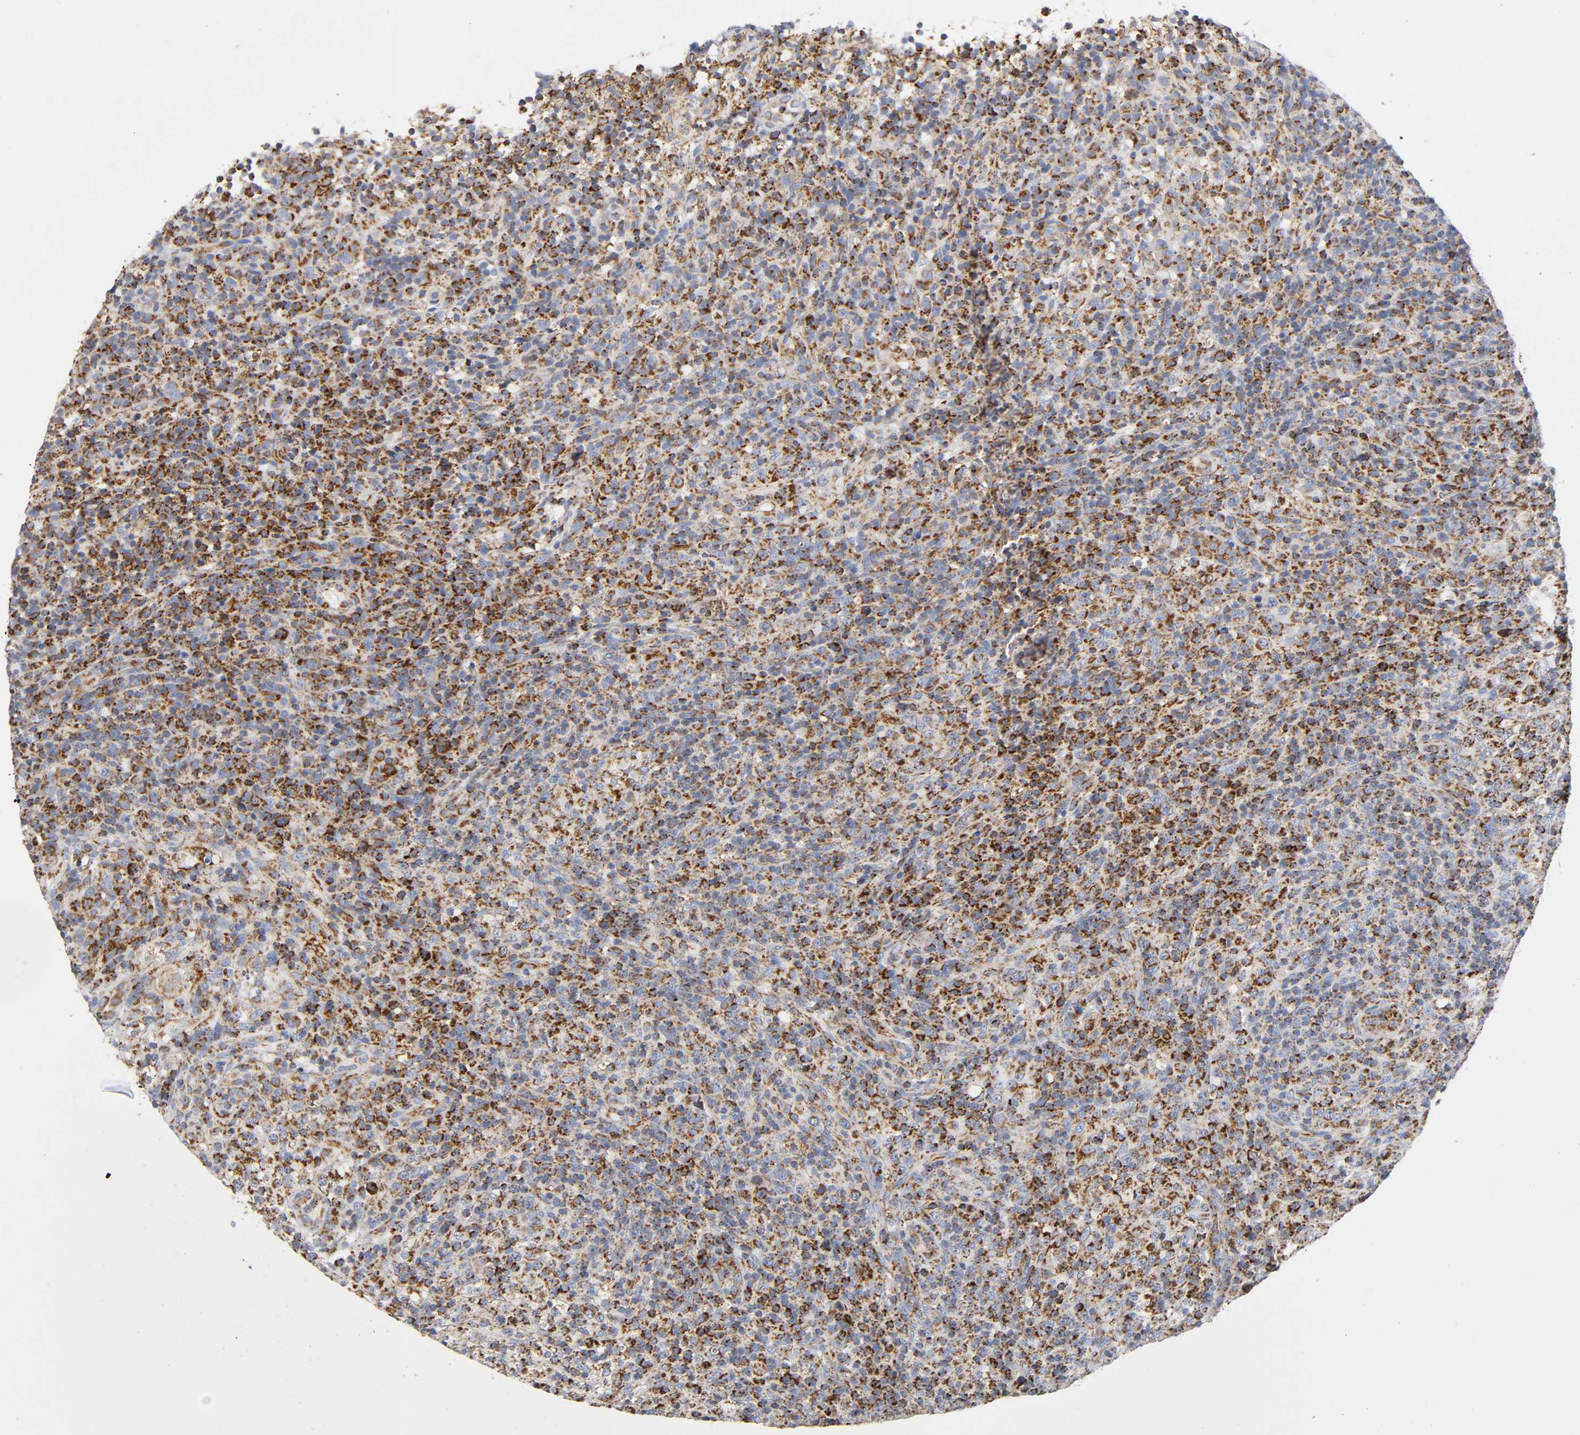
{"staining": {"intensity": "strong", "quantity": ">75%", "location": "cytoplasmic/membranous"}, "tissue": "lymphoma", "cell_type": "Tumor cells", "image_type": "cancer", "snomed": [{"axis": "morphology", "description": "Malignant lymphoma, non-Hodgkin's type, High grade"}, {"axis": "topography", "description": "Lymph node"}], "caption": "An IHC micrograph of tumor tissue is shown. Protein staining in brown labels strong cytoplasmic/membranous positivity in lymphoma within tumor cells.", "gene": "BAK1", "patient": {"sex": "female", "age": 76}}